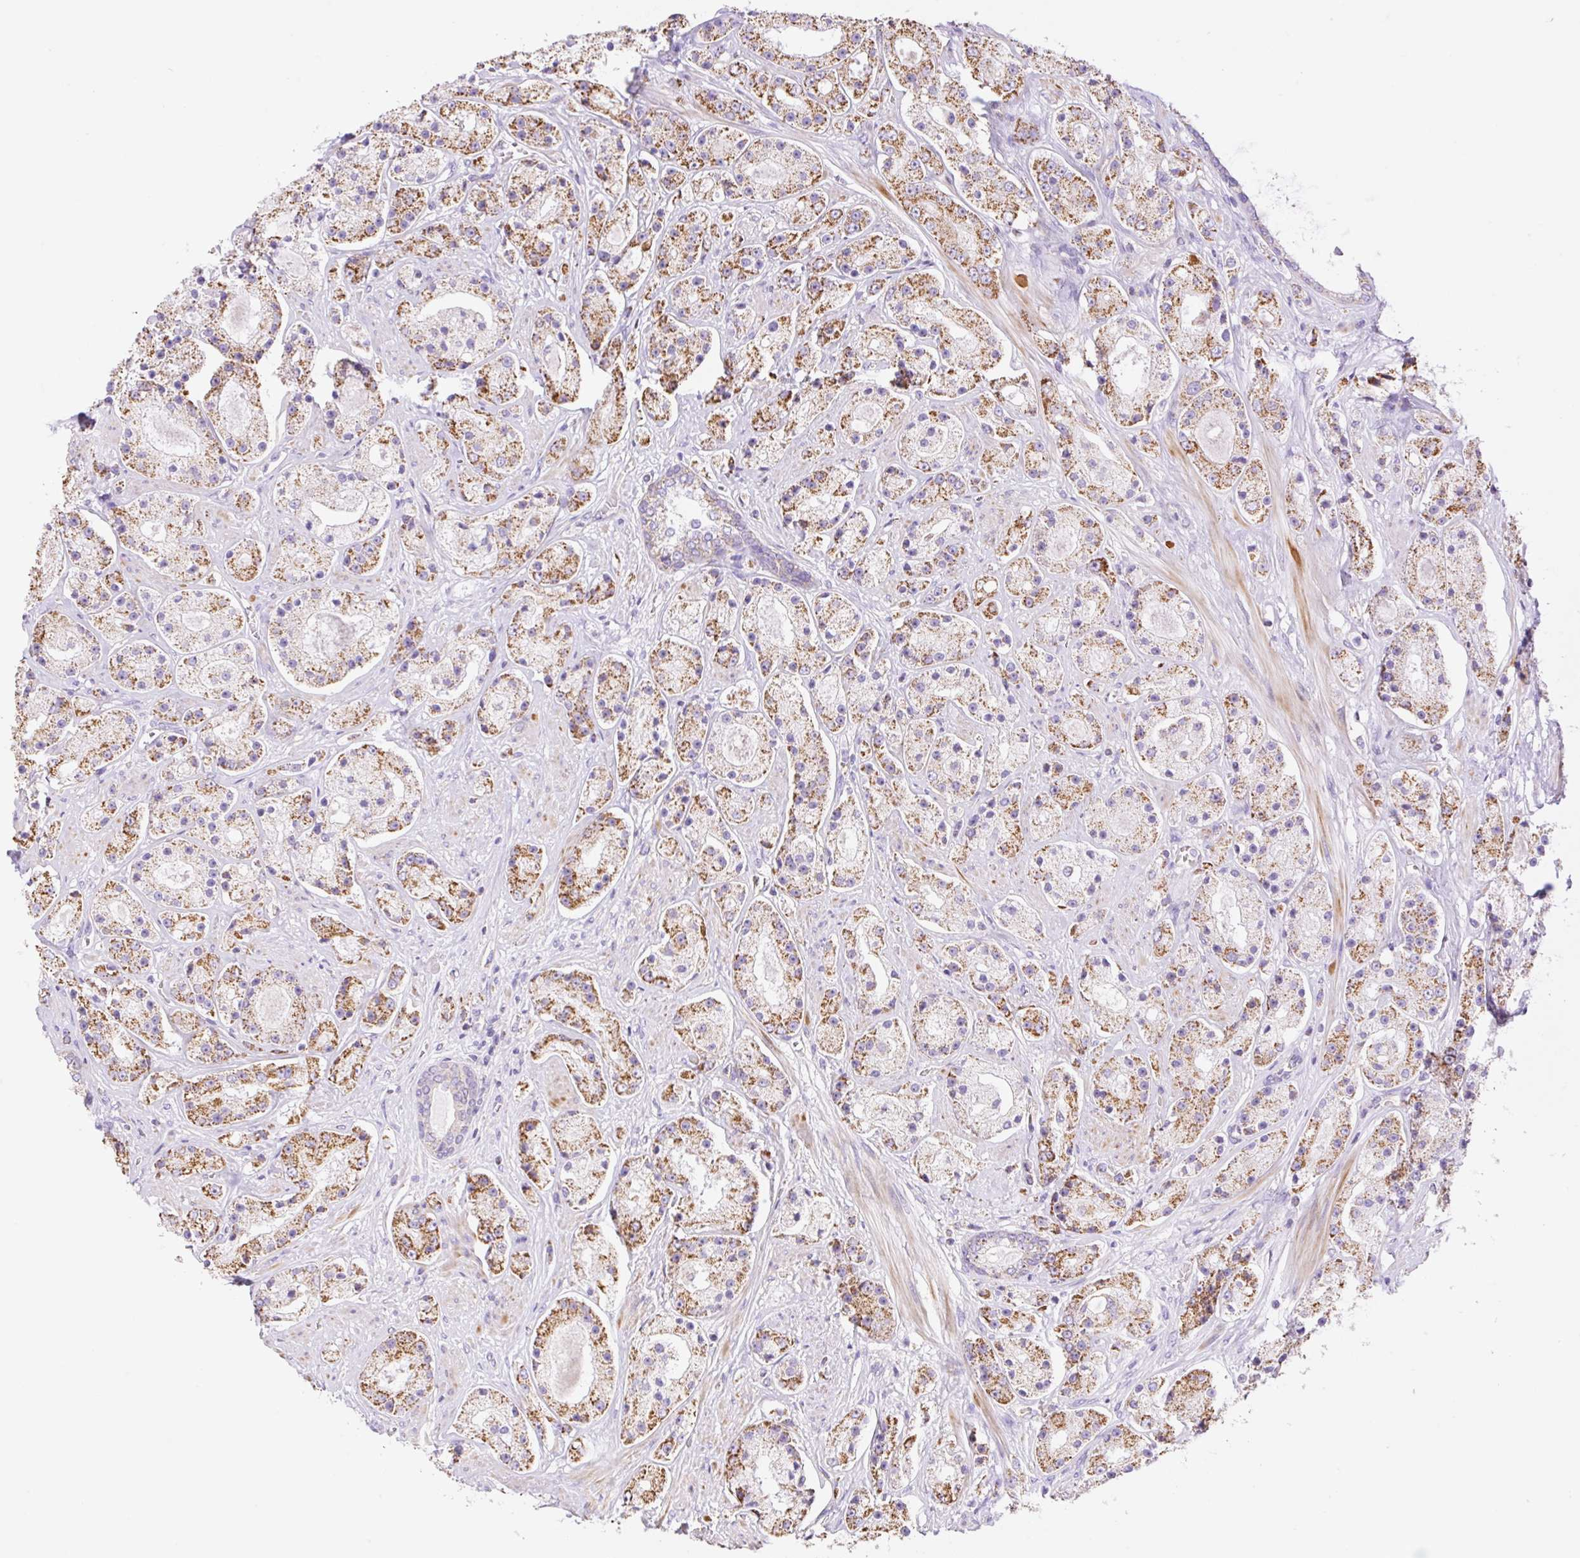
{"staining": {"intensity": "moderate", "quantity": ">75%", "location": "cytoplasmic/membranous"}, "tissue": "prostate cancer", "cell_type": "Tumor cells", "image_type": "cancer", "snomed": [{"axis": "morphology", "description": "Adenocarcinoma, High grade"}, {"axis": "topography", "description": "Prostate"}], "caption": "IHC staining of prostate cancer (adenocarcinoma (high-grade)), which displays medium levels of moderate cytoplasmic/membranous staining in approximately >75% of tumor cells indicating moderate cytoplasmic/membranous protein expression. The staining was performed using DAB (brown) for protein detection and nuclei were counterstained in hematoxylin (blue).", "gene": "ESAM", "patient": {"sex": "male", "age": 67}}